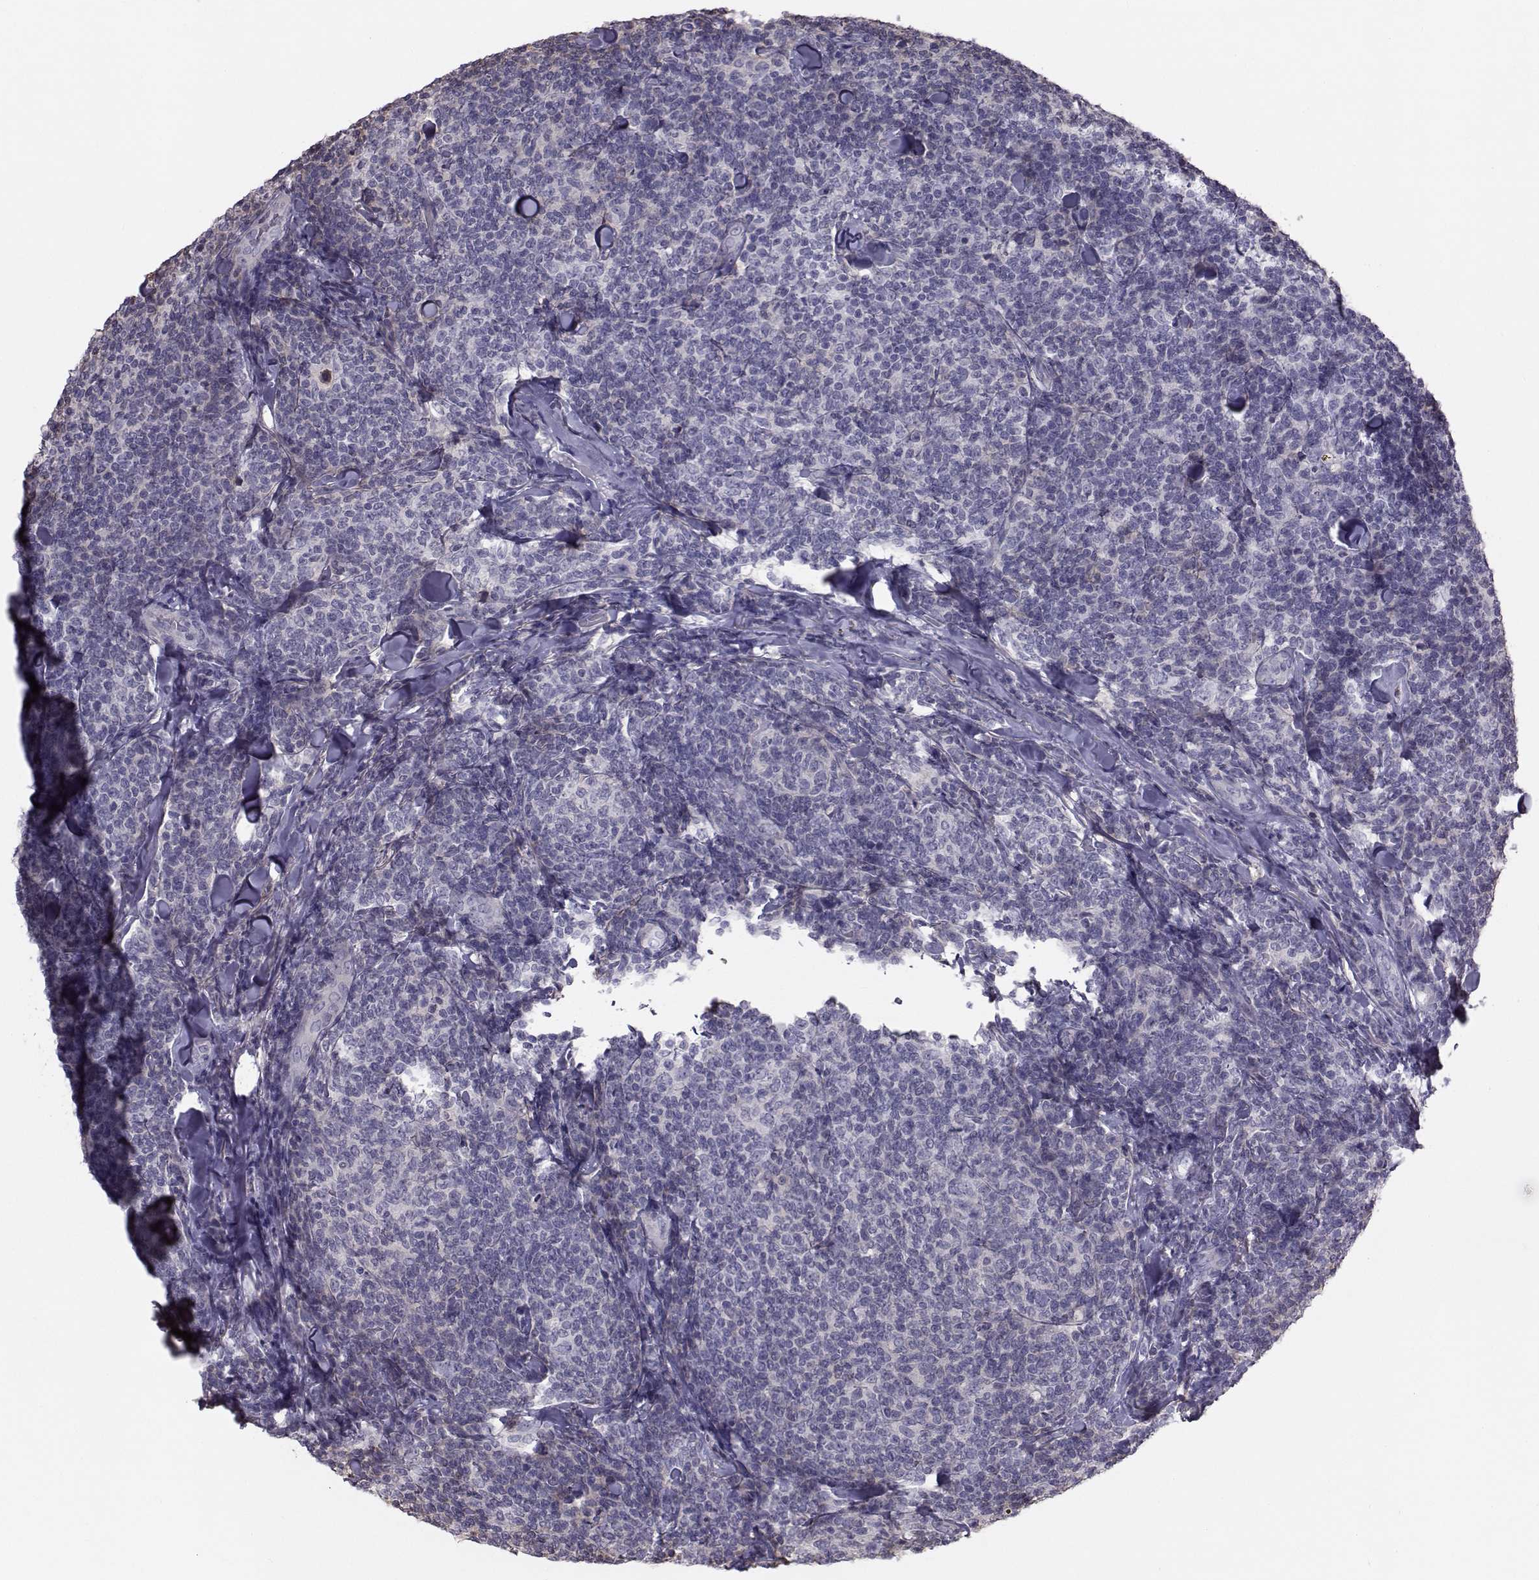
{"staining": {"intensity": "negative", "quantity": "none", "location": "none"}, "tissue": "lymphoma", "cell_type": "Tumor cells", "image_type": "cancer", "snomed": [{"axis": "morphology", "description": "Malignant lymphoma, non-Hodgkin's type, Low grade"}, {"axis": "topography", "description": "Lymph node"}], "caption": "Immunohistochemical staining of human malignant lymphoma, non-Hodgkin's type (low-grade) displays no significant positivity in tumor cells.", "gene": "GARIN3", "patient": {"sex": "female", "age": 56}}